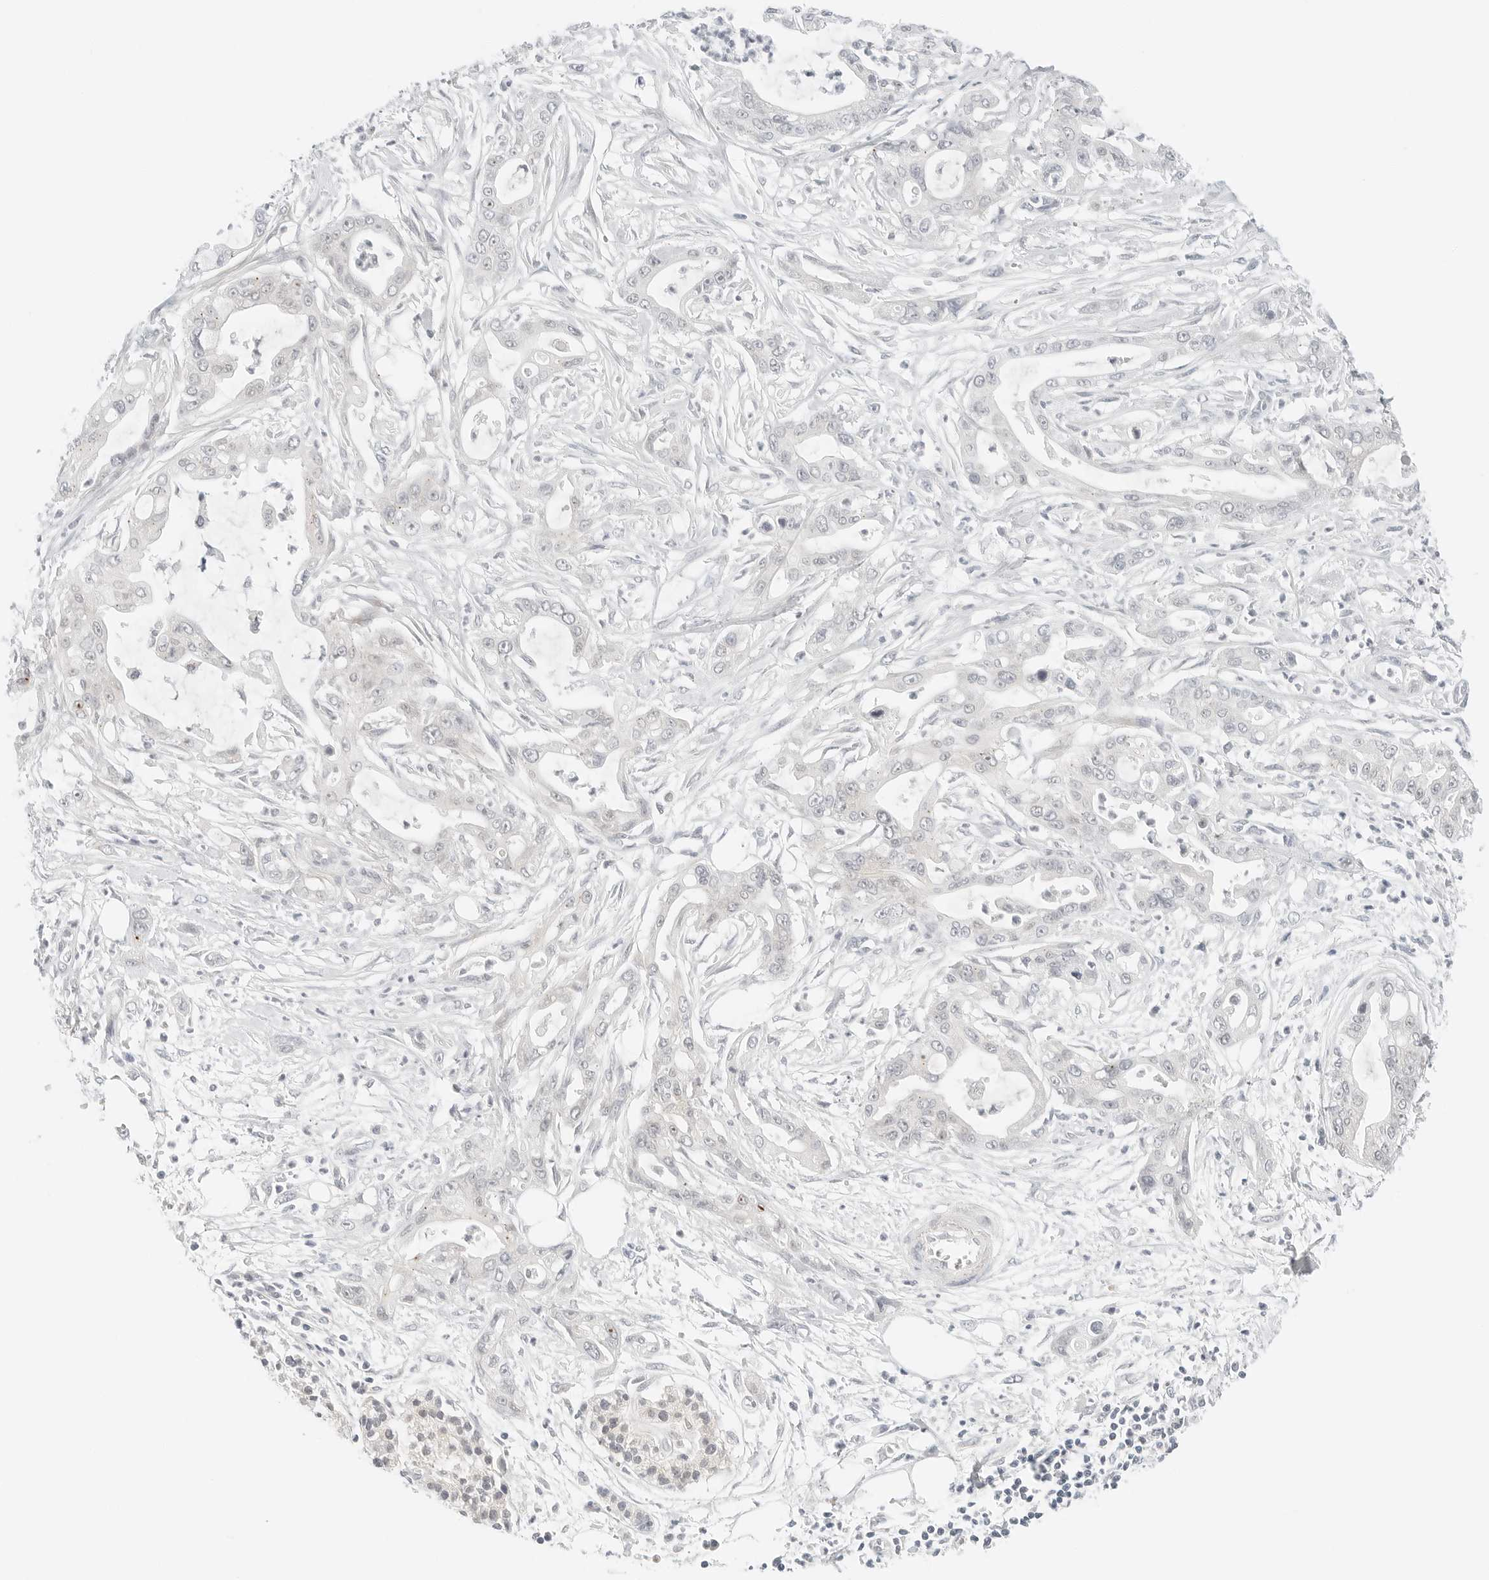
{"staining": {"intensity": "negative", "quantity": "none", "location": "none"}, "tissue": "pancreatic cancer", "cell_type": "Tumor cells", "image_type": "cancer", "snomed": [{"axis": "morphology", "description": "Adenocarcinoma, NOS"}, {"axis": "topography", "description": "Pancreas"}], "caption": "A high-resolution micrograph shows IHC staining of pancreatic cancer (adenocarcinoma), which demonstrates no significant positivity in tumor cells. (IHC, brightfield microscopy, high magnification).", "gene": "IQCC", "patient": {"sex": "male", "age": 68}}